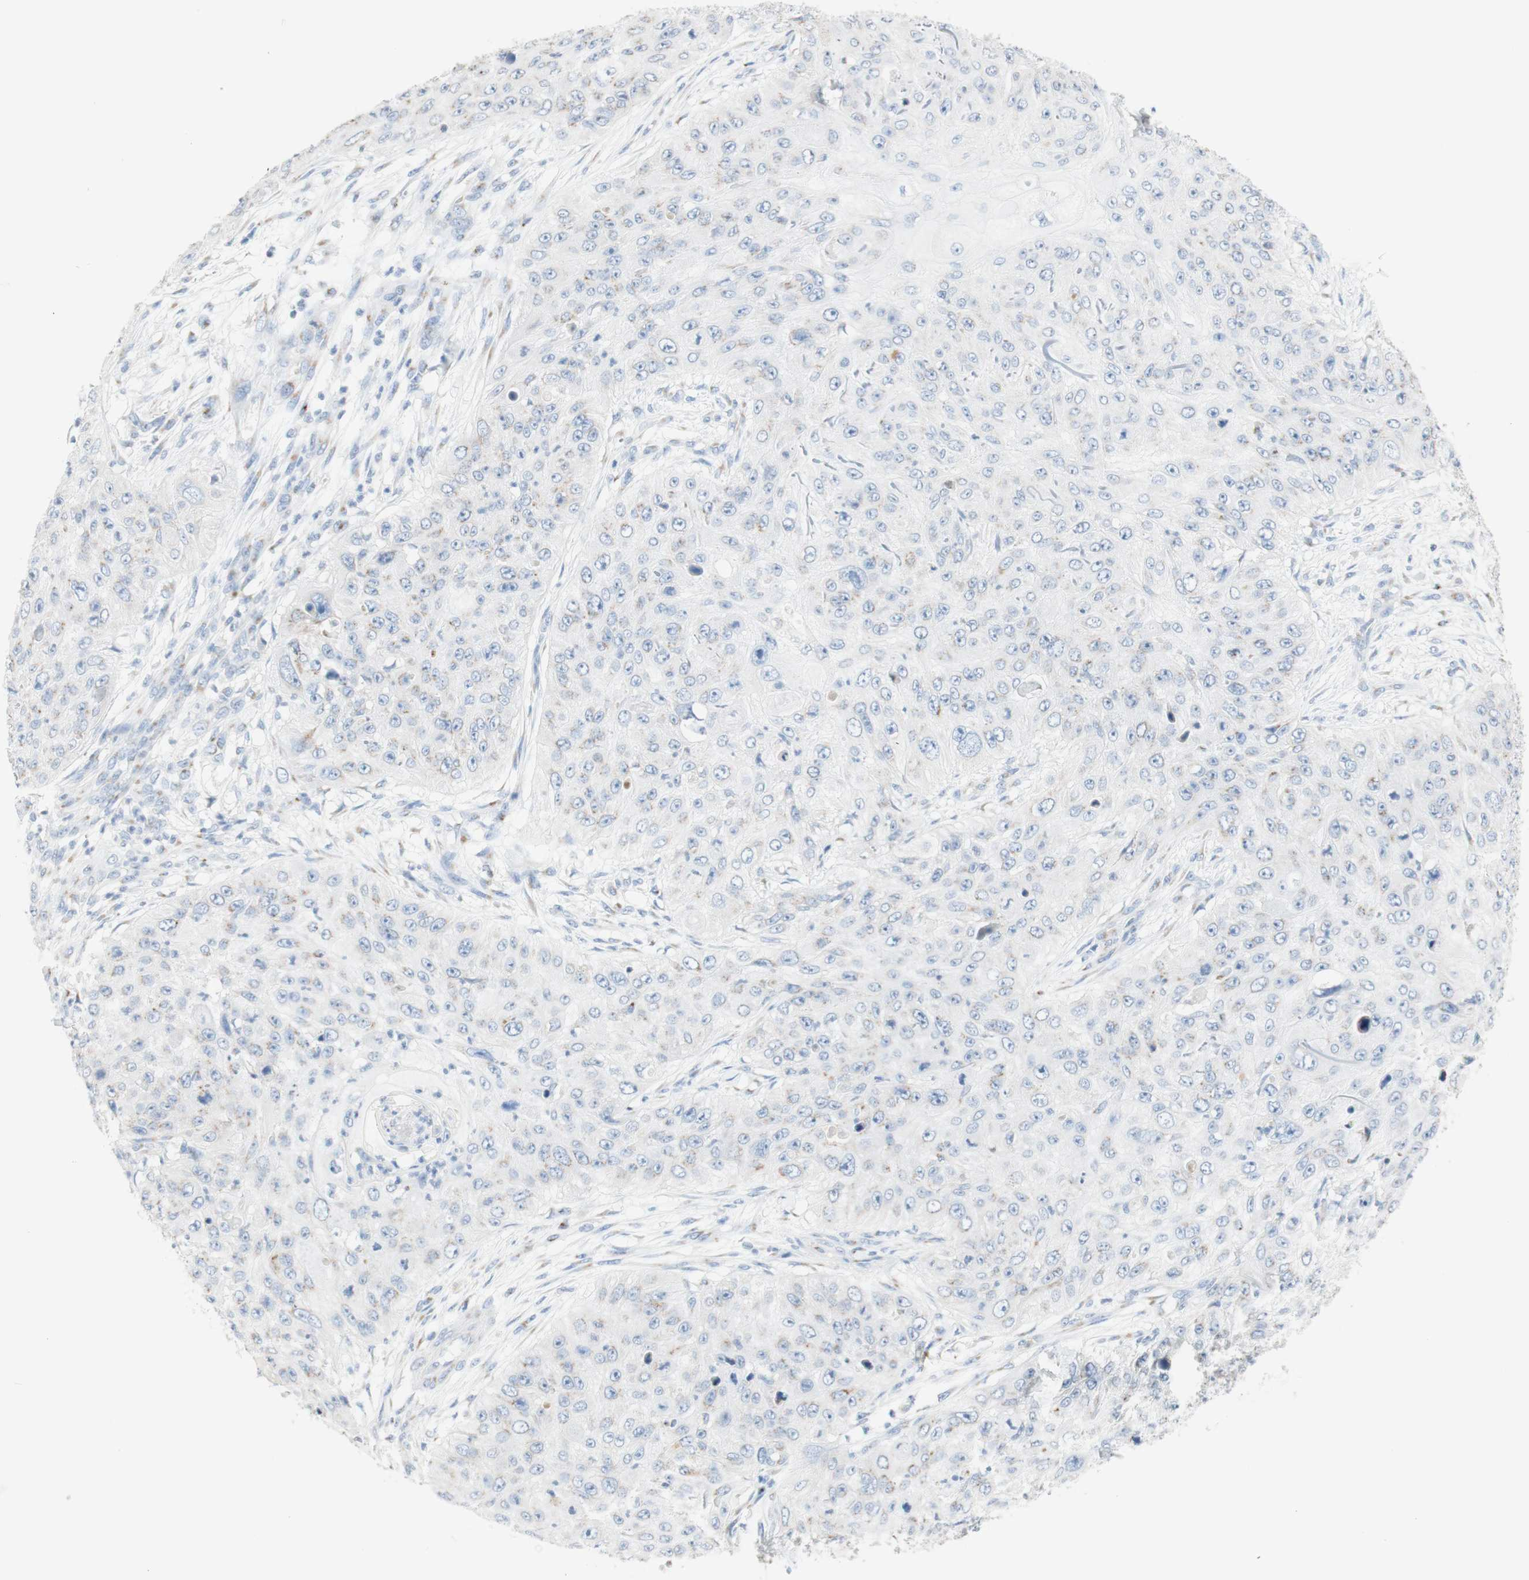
{"staining": {"intensity": "weak", "quantity": "<25%", "location": "cytoplasmic/membranous"}, "tissue": "skin cancer", "cell_type": "Tumor cells", "image_type": "cancer", "snomed": [{"axis": "morphology", "description": "Squamous cell carcinoma, NOS"}, {"axis": "topography", "description": "Skin"}], "caption": "This image is of skin cancer stained with IHC to label a protein in brown with the nuclei are counter-stained blue. There is no expression in tumor cells. The staining was performed using DAB to visualize the protein expression in brown, while the nuclei were stained in blue with hematoxylin (Magnification: 20x).", "gene": "MANEA", "patient": {"sex": "female", "age": 80}}